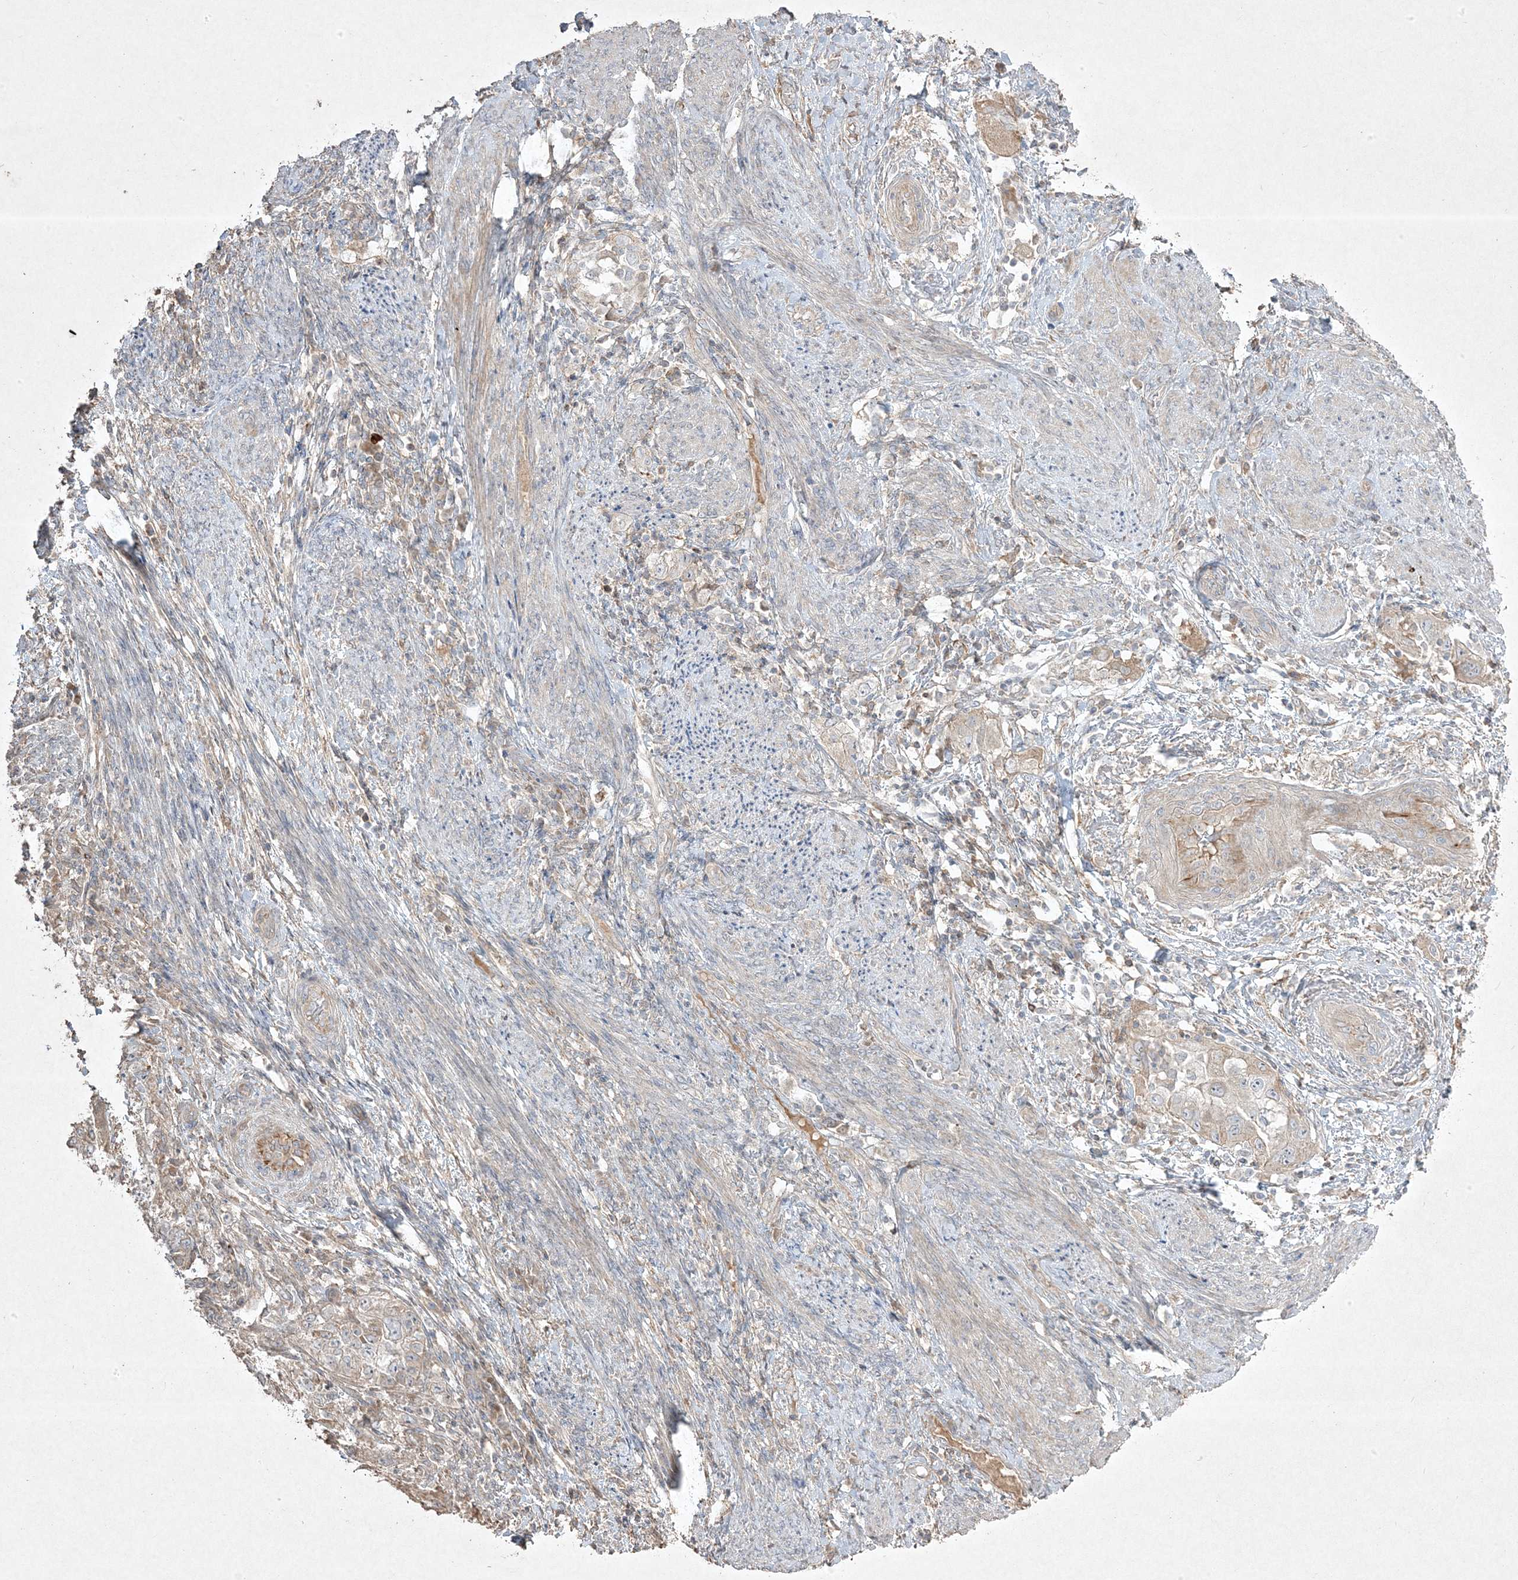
{"staining": {"intensity": "weak", "quantity": "<25%", "location": "cytoplasmic/membranous"}, "tissue": "endometrial cancer", "cell_type": "Tumor cells", "image_type": "cancer", "snomed": [{"axis": "morphology", "description": "Adenocarcinoma, NOS"}, {"axis": "topography", "description": "Endometrium"}], "caption": "Tumor cells are negative for brown protein staining in adenocarcinoma (endometrial). (DAB immunohistochemistry (IHC), high magnification).", "gene": "RGL4", "patient": {"sex": "female", "age": 85}}